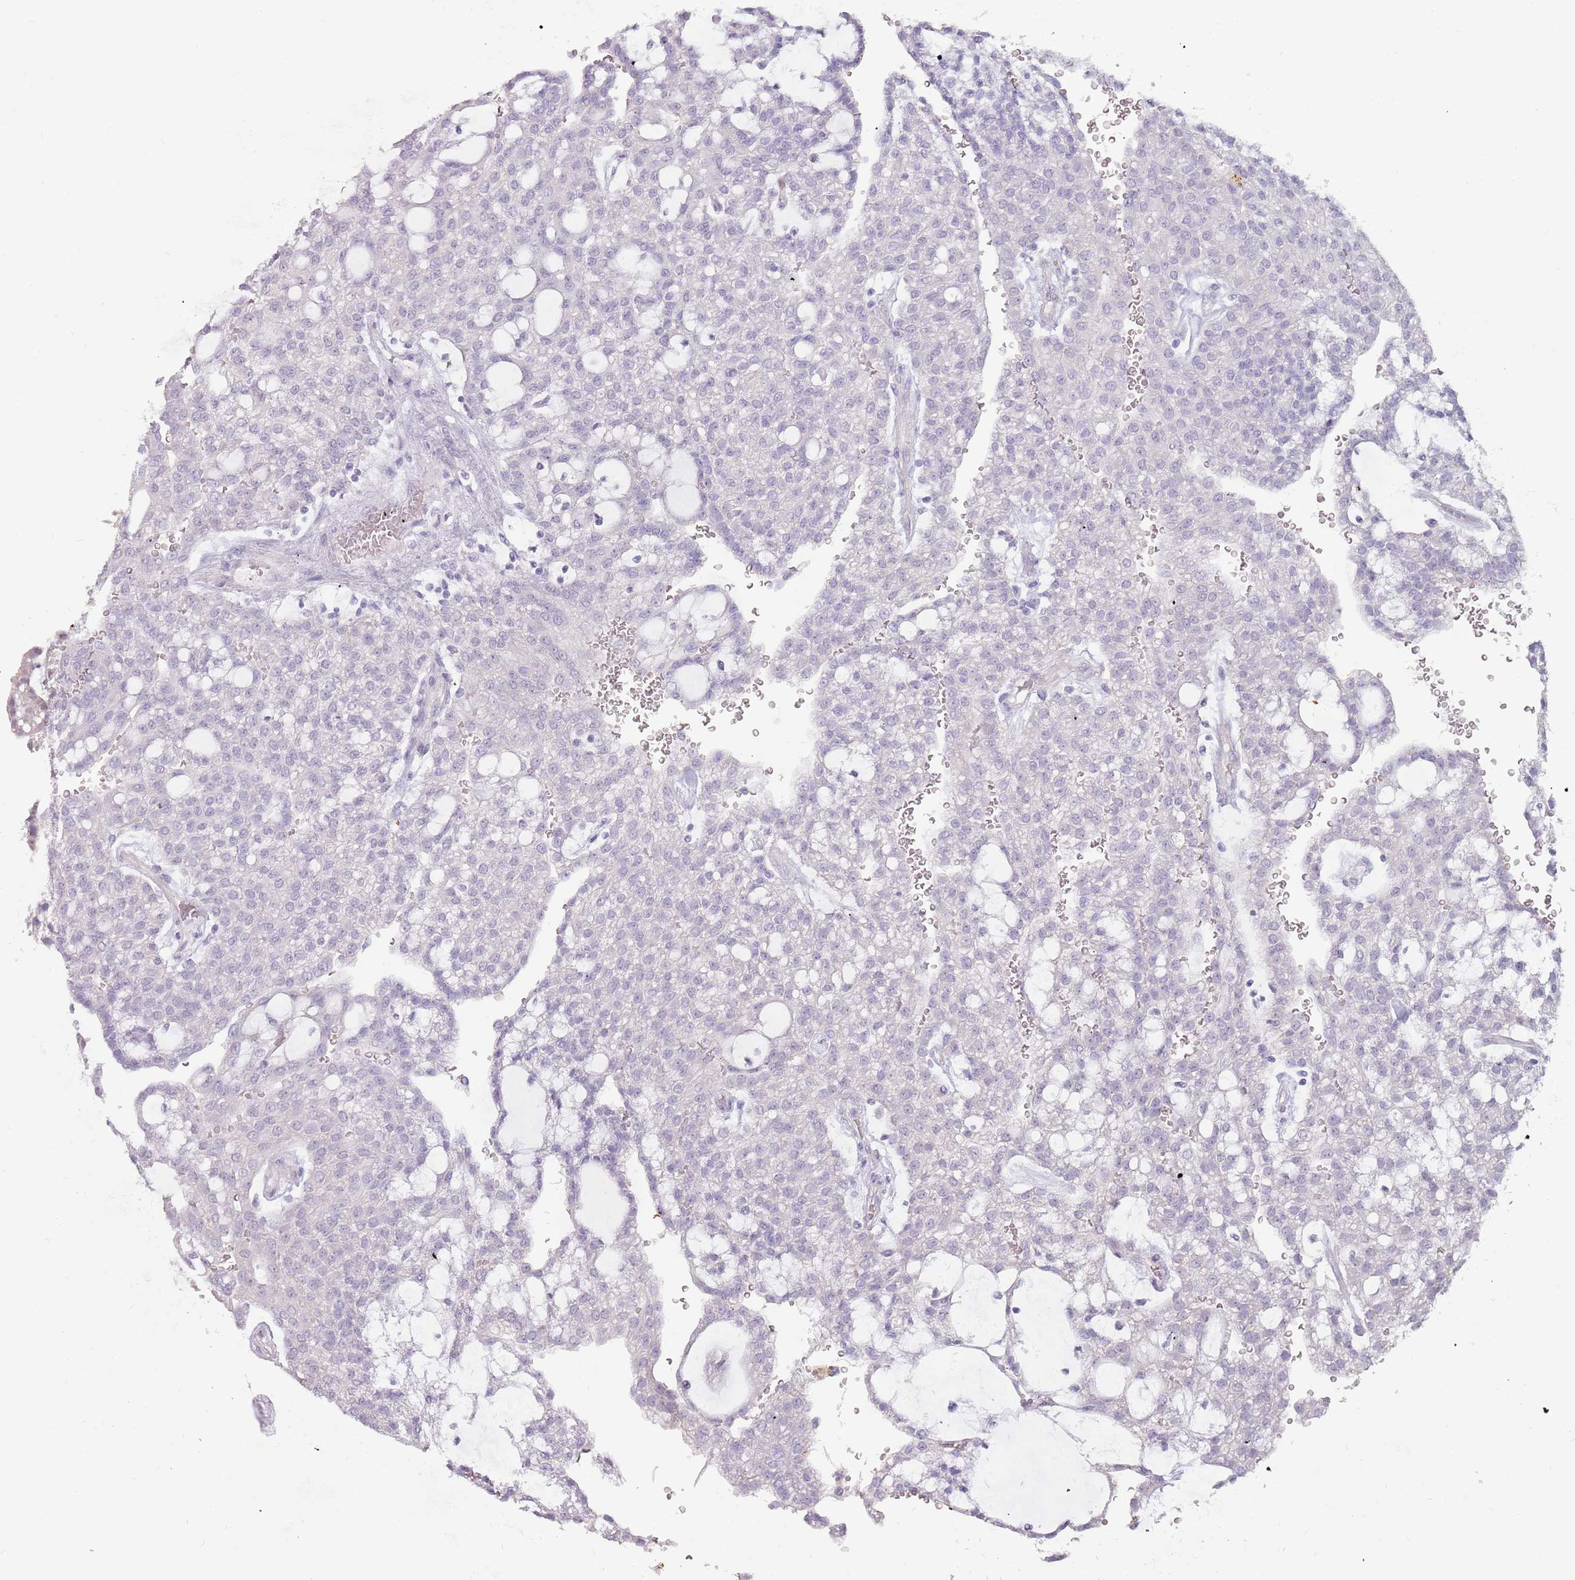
{"staining": {"intensity": "negative", "quantity": "none", "location": "none"}, "tissue": "renal cancer", "cell_type": "Tumor cells", "image_type": "cancer", "snomed": [{"axis": "morphology", "description": "Adenocarcinoma, NOS"}, {"axis": "topography", "description": "Kidney"}], "caption": "This is an immunohistochemistry (IHC) photomicrograph of renal cancer. There is no positivity in tumor cells.", "gene": "STYK1", "patient": {"sex": "male", "age": 63}}